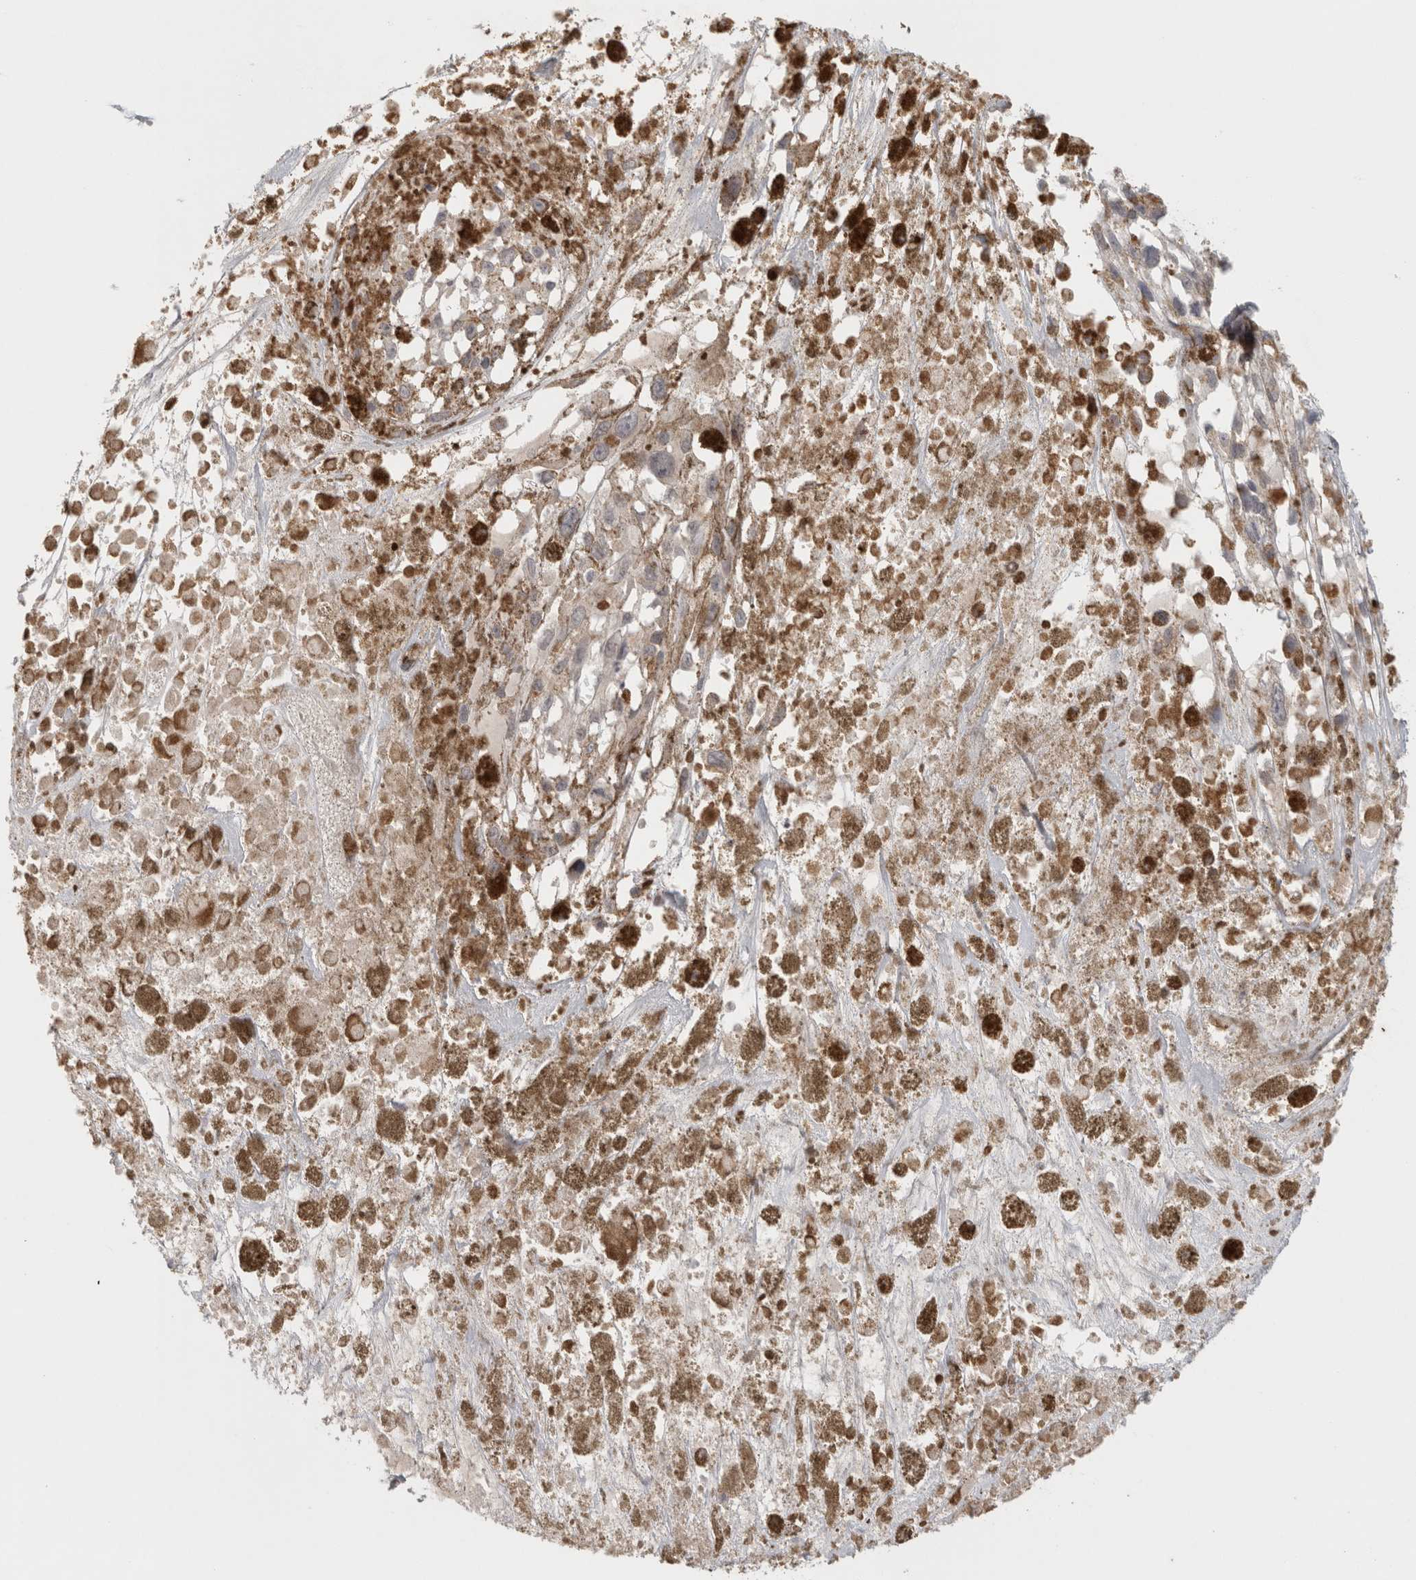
{"staining": {"intensity": "negative", "quantity": "none", "location": "none"}, "tissue": "melanoma", "cell_type": "Tumor cells", "image_type": "cancer", "snomed": [{"axis": "morphology", "description": "Malignant melanoma, Metastatic site"}, {"axis": "topography", "description": "Lymph node"}], "caption": "Melanoma stained for a protein using immunohistochemistry (IHC) exhibits no positivity tumor cells.", "gene": "HAVCR2", "patient": {"sex": "male", "age": 59}}